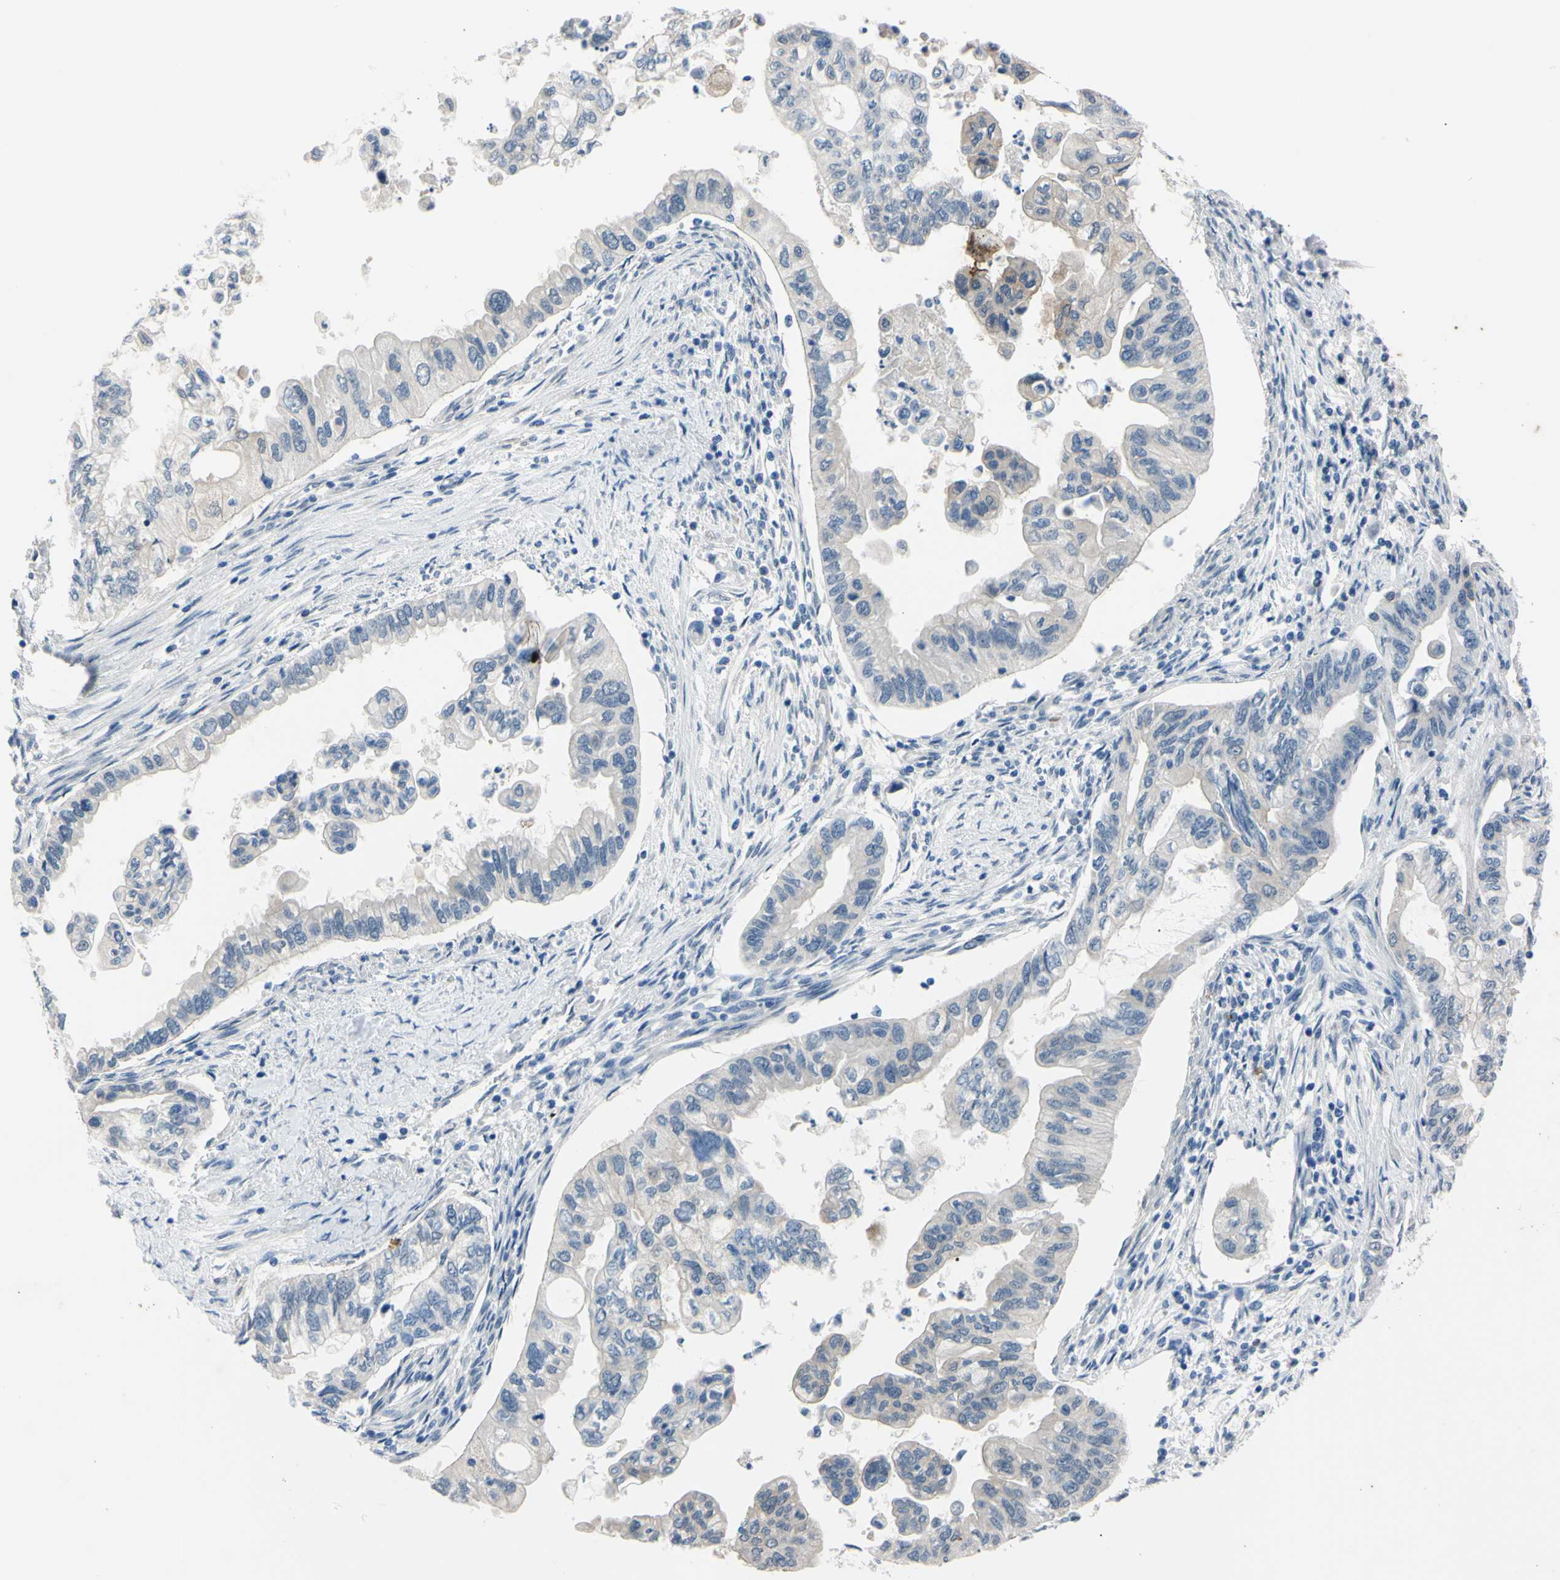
{"staining": {"intensity": "weak", "quantity": "25%-75%", "location": "cytoplasmic/membranous"}, "tissue": "pancreatic cancer", "cell_type": "Tumor cells", "image_type": "cancer", "snomed": [{"axis": "morphology", "description": "Normal tissue, NOS"}, {"axis": "topography", "description": "Pancreas"}], "caption": "The micrograph displays a brown stain indicating the presence of a protein in the cytoplasmic/membranous of tumor cells in pancreatic cancer.", "gene": "NOL3", "patient": {"sex": "male", "age": 42}}